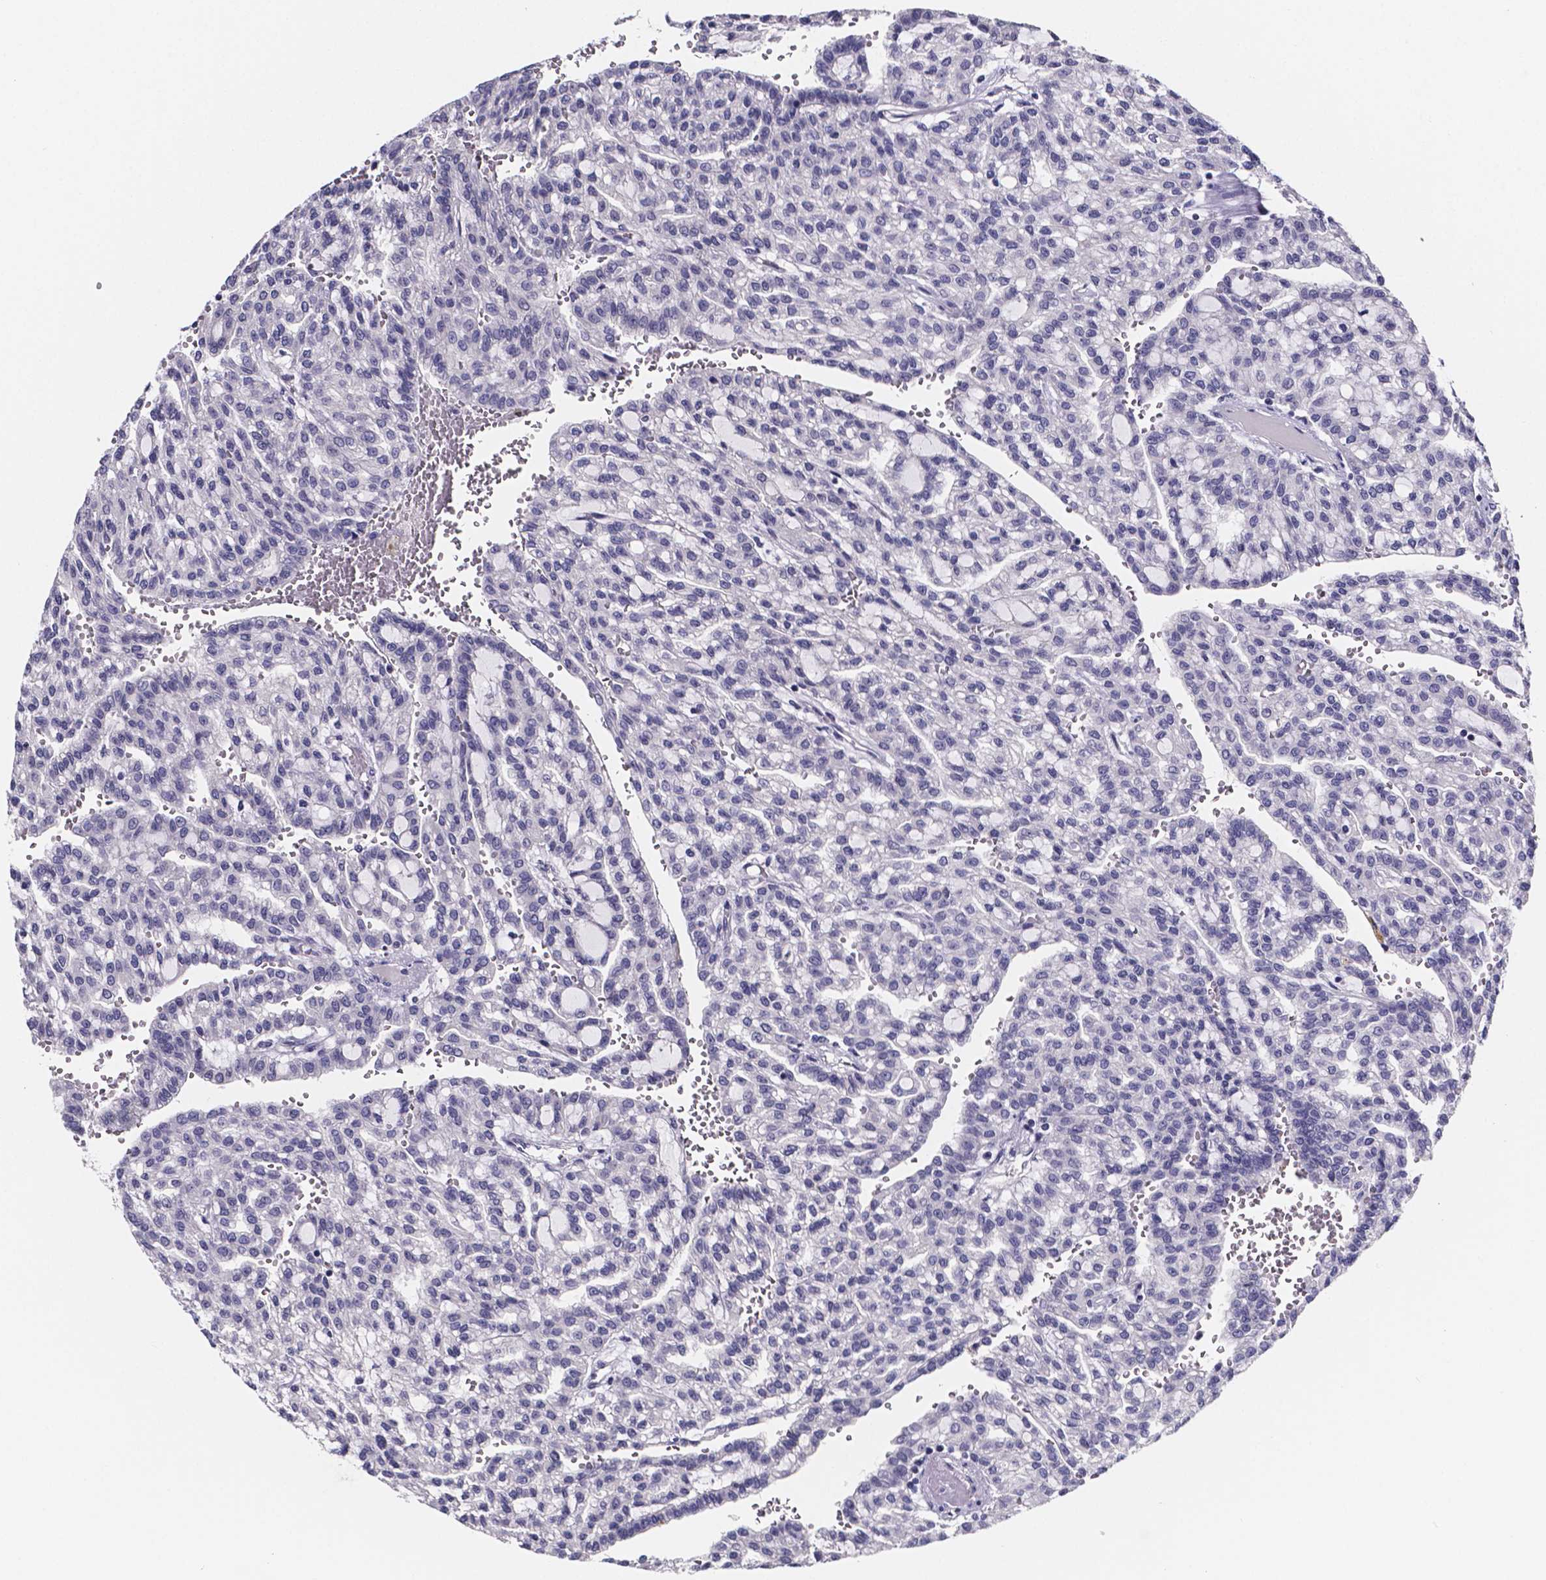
{"staining": {"intensity": "negative", "quantity": "none", "location": "none"}, "tissue": "renal cancer", "cell_type": "Tumor cells", "image_type": "cancer", "snomed": [{"axis": "morphology", "description": "Adenocarcinoma, NOS"}, {"axis": "topography", "description": "Kidney"}], "caption": "DAB (3,3'-diaminobenzidine) immunohistochemical staining of renal adenocarcinoma demonstrates no significant positivity in tumor cells.", "gene": "IZUMO1", "patient": {"sex": "male", "age": 63}}